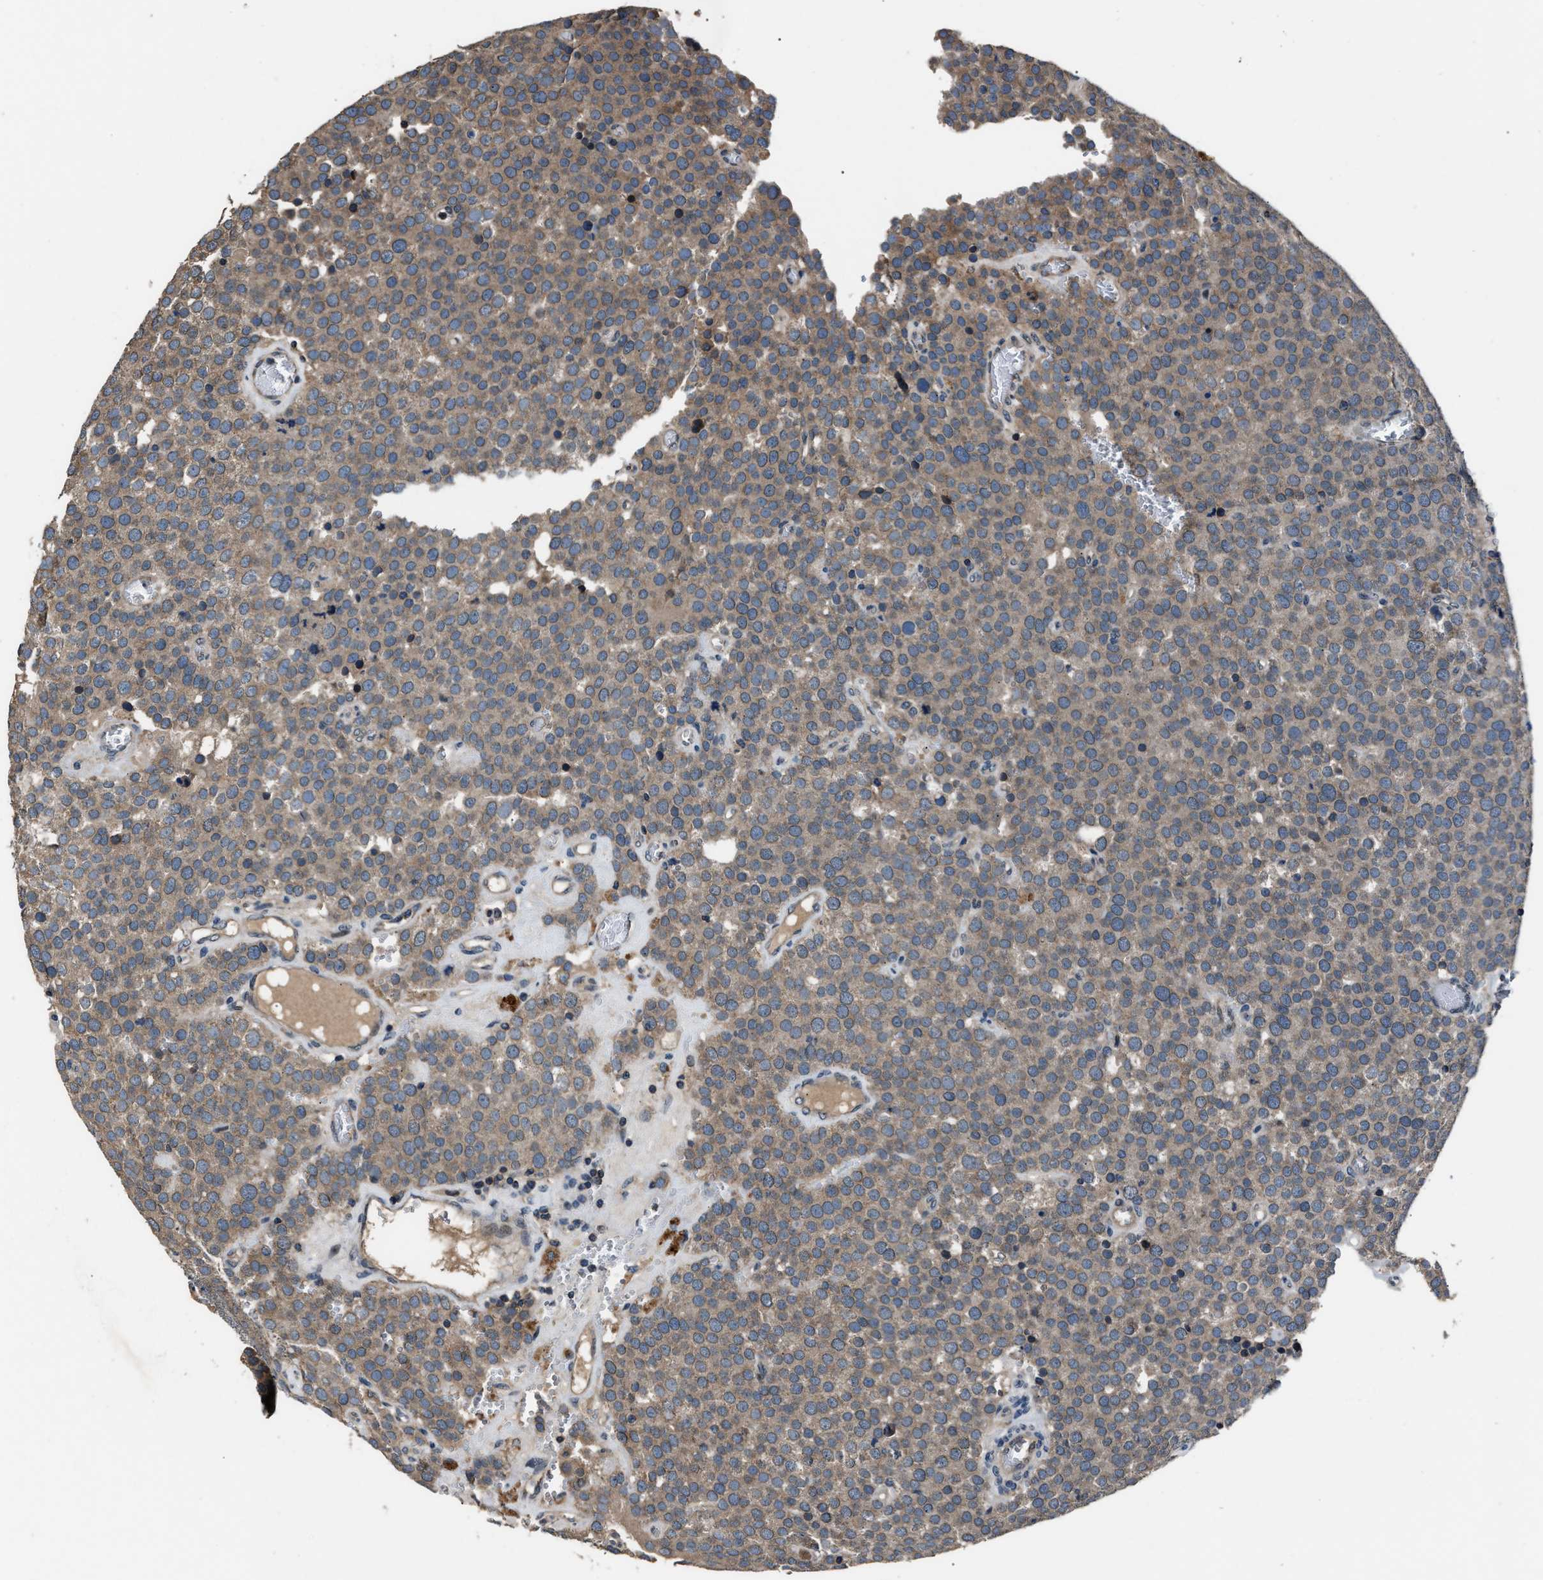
{"staining": {"intensity": "moderate", "quantity": ">75%", "location": "cytoplasmic/membranous"}, "tissue": "testis cancer", "cell_type": "Tumor cells", "image_type": "cancer", "snomed": [{"axis": "morphology", "description": "Normal tissue, NOS"}, {"axis": "morphology", "description": "Seminoma, NOS"}, {"axis": "topography", "description": "Testis"}], "caption": "Testis cancer stained for a protein (brown) displays moderate cytoplasmic/membranous positive staining in about >75% of tumor cells.", "gene": "TNRC18", "patient": {"sex": "male", "age": 71}}